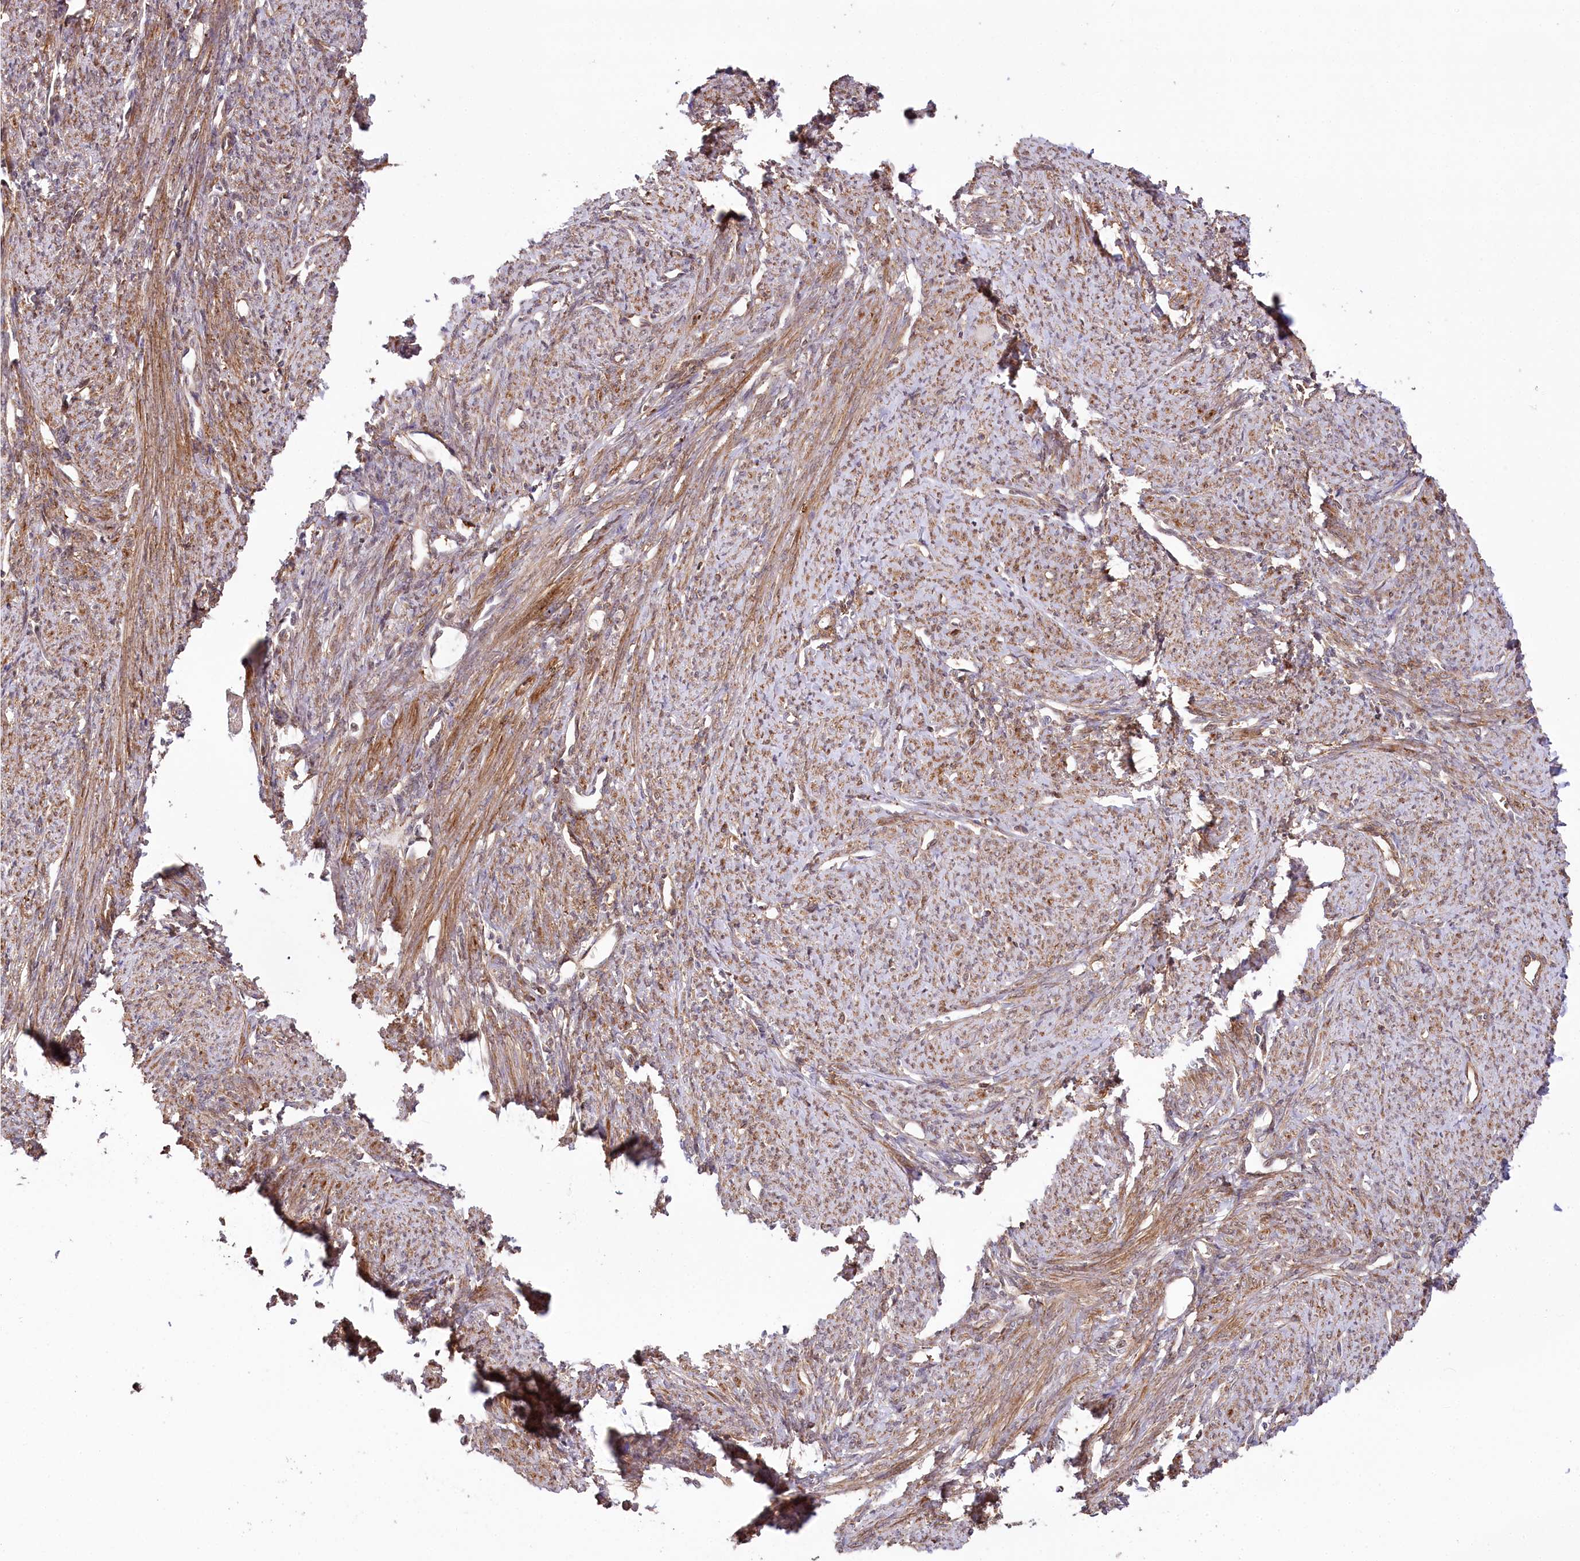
{"staining": {"intensity": "moderate", "quantity": ">75%", "location": "cytoplasmic/membranous"}, "tissue": "smooth muscle", "cell_type": "Smooth muscle cells", "image_type": "normal", "snomed": [{"axis": "morphology", "description": "Normal tissue, NOS"}, {"axis": "topography", "description": "Smooth muscle"}, {"axis": "topography", "description": "Uterus"}], "caption": "Immunohistochemistry of normal smooth muscle demonstrates medium levels of moderate cytoplasmic/membranous positivity in approximately >75% of smooth muscle cells. The protein is shown in brown color, while the nuclei are stained blue.", "gene": "CCDC91", "patient": {"sex": "female", "age": 59}}